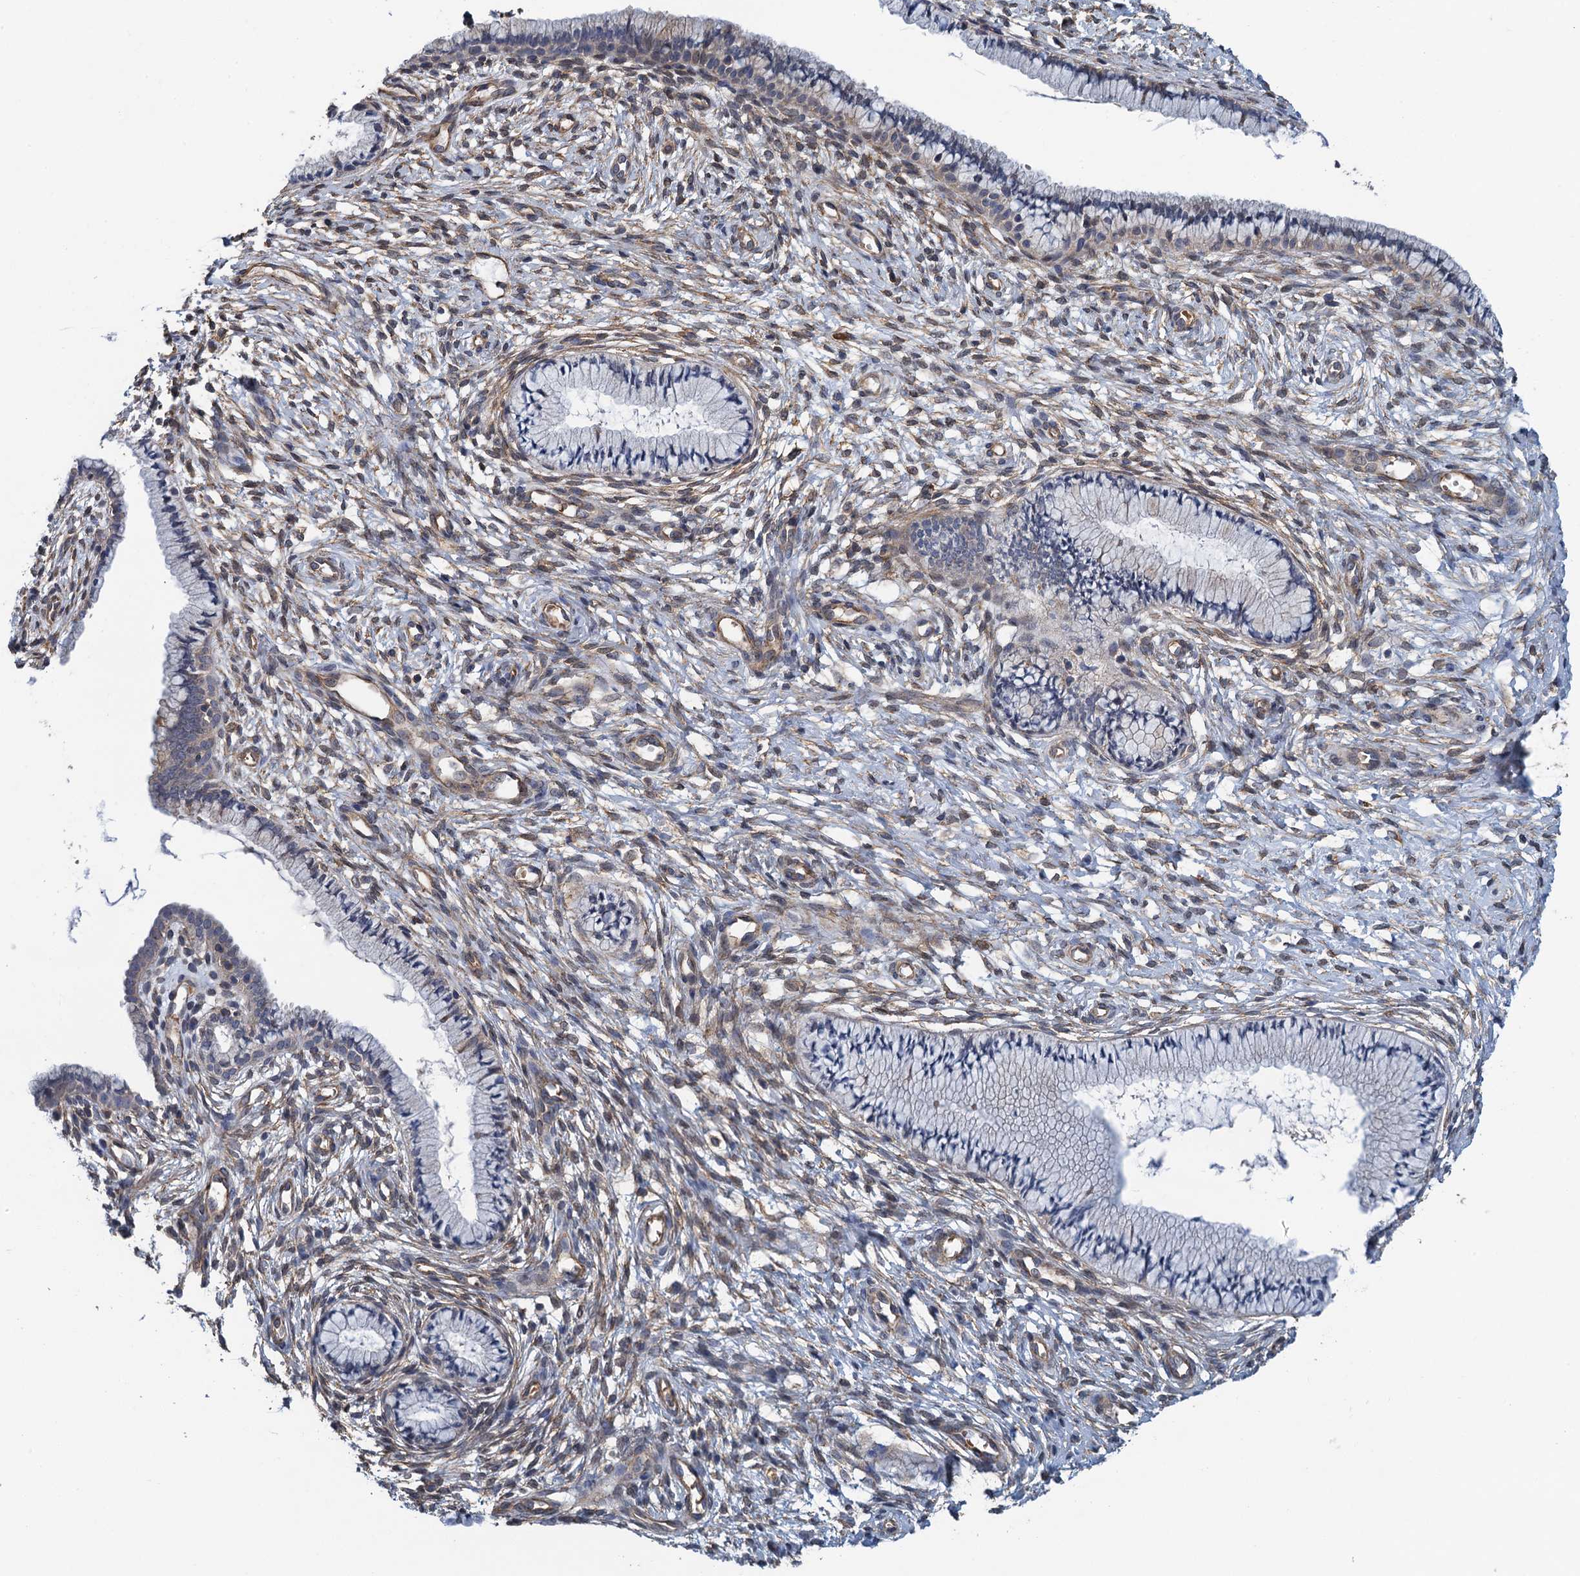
{"staining": {"intensity": "negative", "quantity": "none", "location": "none"}, "tissue": "cervix", "cell_type": "Glandular cells", "image_type": "normal", "snomed": [{"axis": "morphology", "description": "Normal tissue, NOS"}, {"axis": "topography", "description": "Cervix"}], "caption": "The immunohistochemistry photomicrograph has no significant staining in glandular cells of cervix. (IHC, brightfield microscopy, high magnification).", "gene": "RSAD2", "patient": {"sex": "female", "age": 36}}